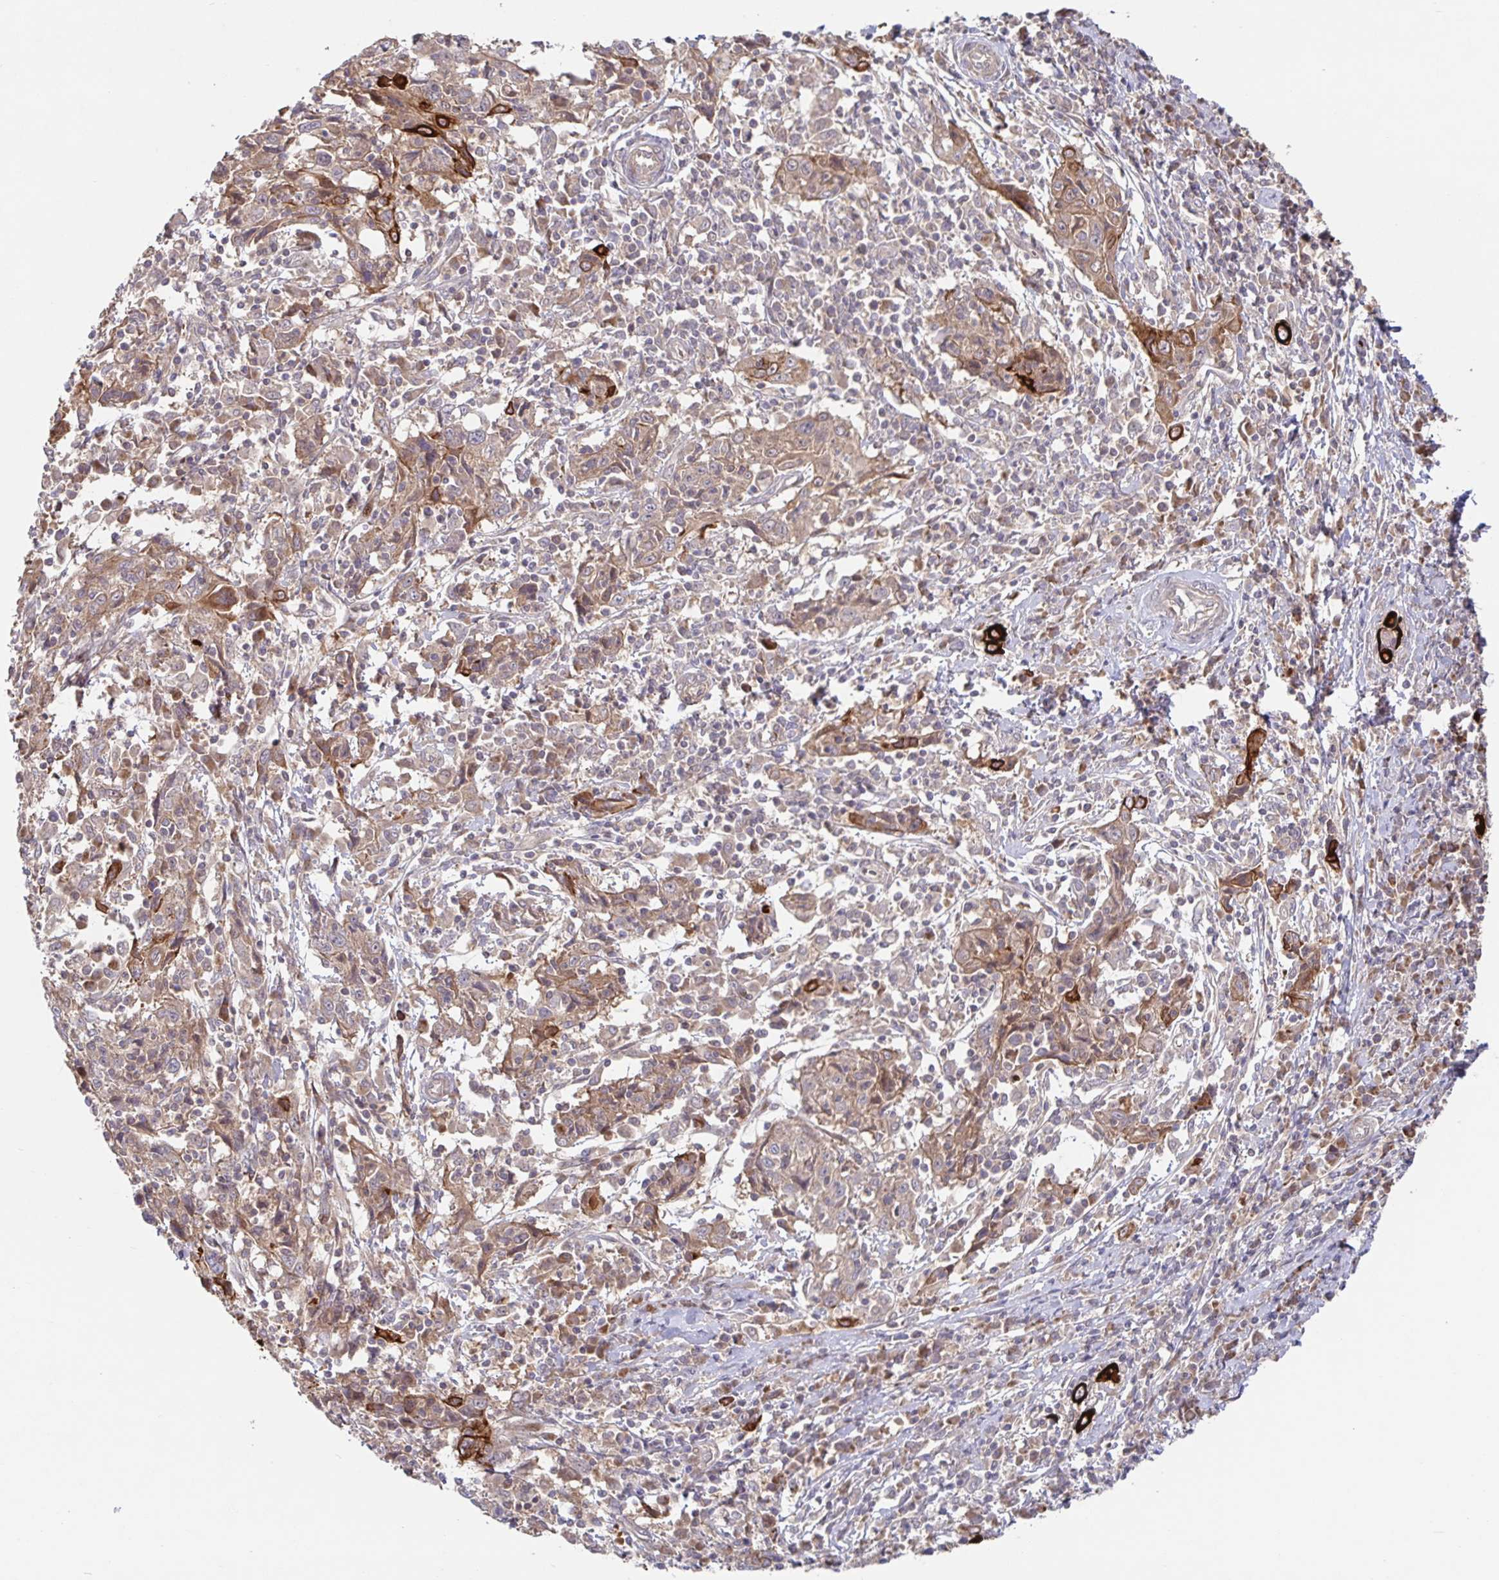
{"staining": {"intensity": "weak", "quantity": ">75%", "location": "cytoplasmic/membranous"}, "tissue": "cervical cancer", "cell_type": "Tumor cells", "image_type": "cancer", "snomed": [{"axis": "morphology", "description": "Squamous cell carcinoma, NOS"}, {"axis": "topography", "description": "Cervix"}], "caption": "Human cervical cancer (squamous cell carcinoma) stained with a brown dye displays weak cytoplasmic/membranous positive staining in approximately >75% of tumor cells.", "gene": "AACS", "patient": {"sex": "female", "age": 46}}